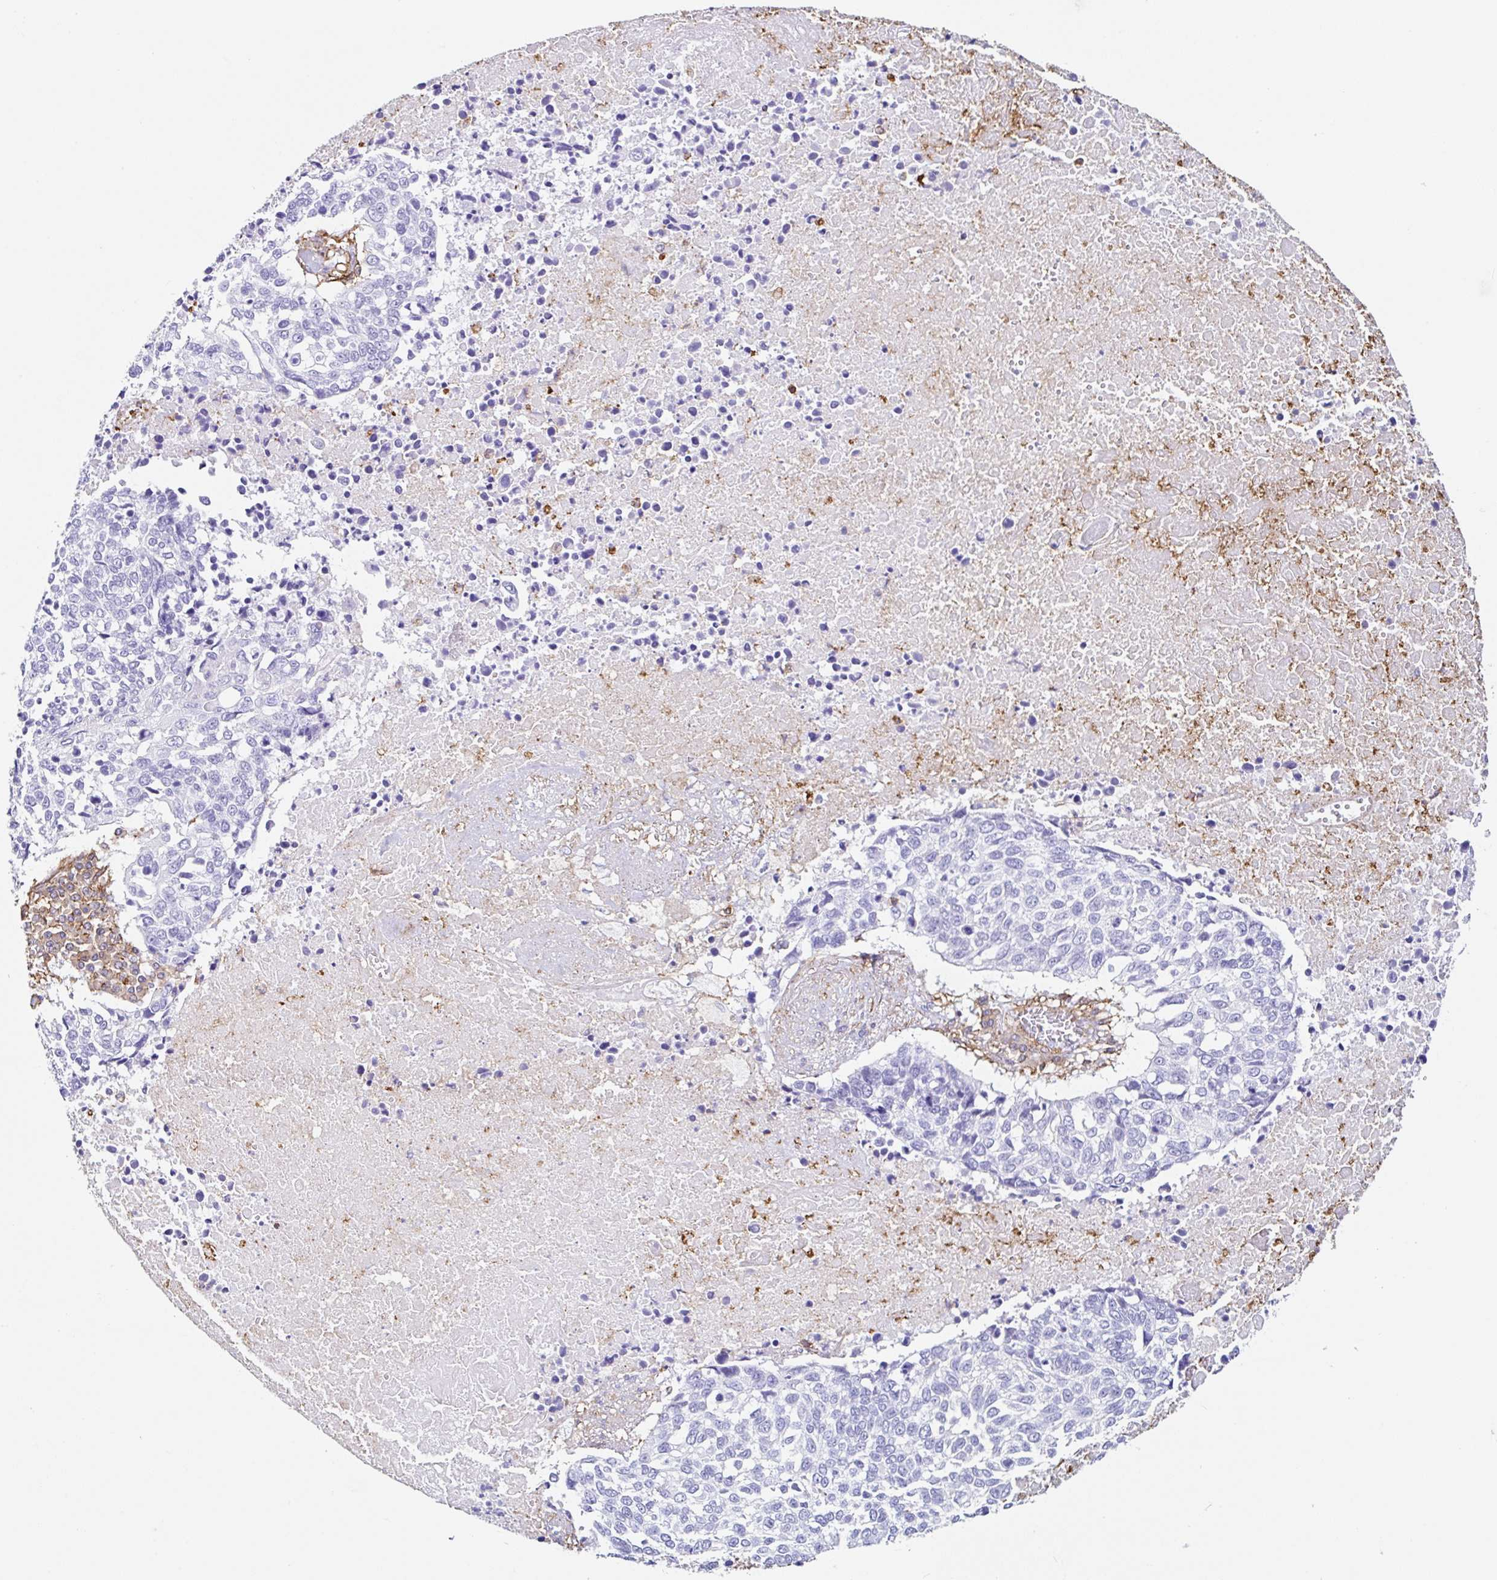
{"staining": {"intensity": "negative", "quantity": "none", "location": "none"}, "tissue": "lung cancer", "cell_type": "Tumor cells", "image_type": "cancer", "snomed": [{"axis": "morphology", "description": "Squamous cell carcinoma, NOS"}, {"axis": "topography", "description": "Lung"}], "caption": "Histopathology image shows no significant protein expression in tumor cells of lung squamous cell carcinoma.", "gene": "MTTP", "patient": {"sex": "male", "age": 62}}